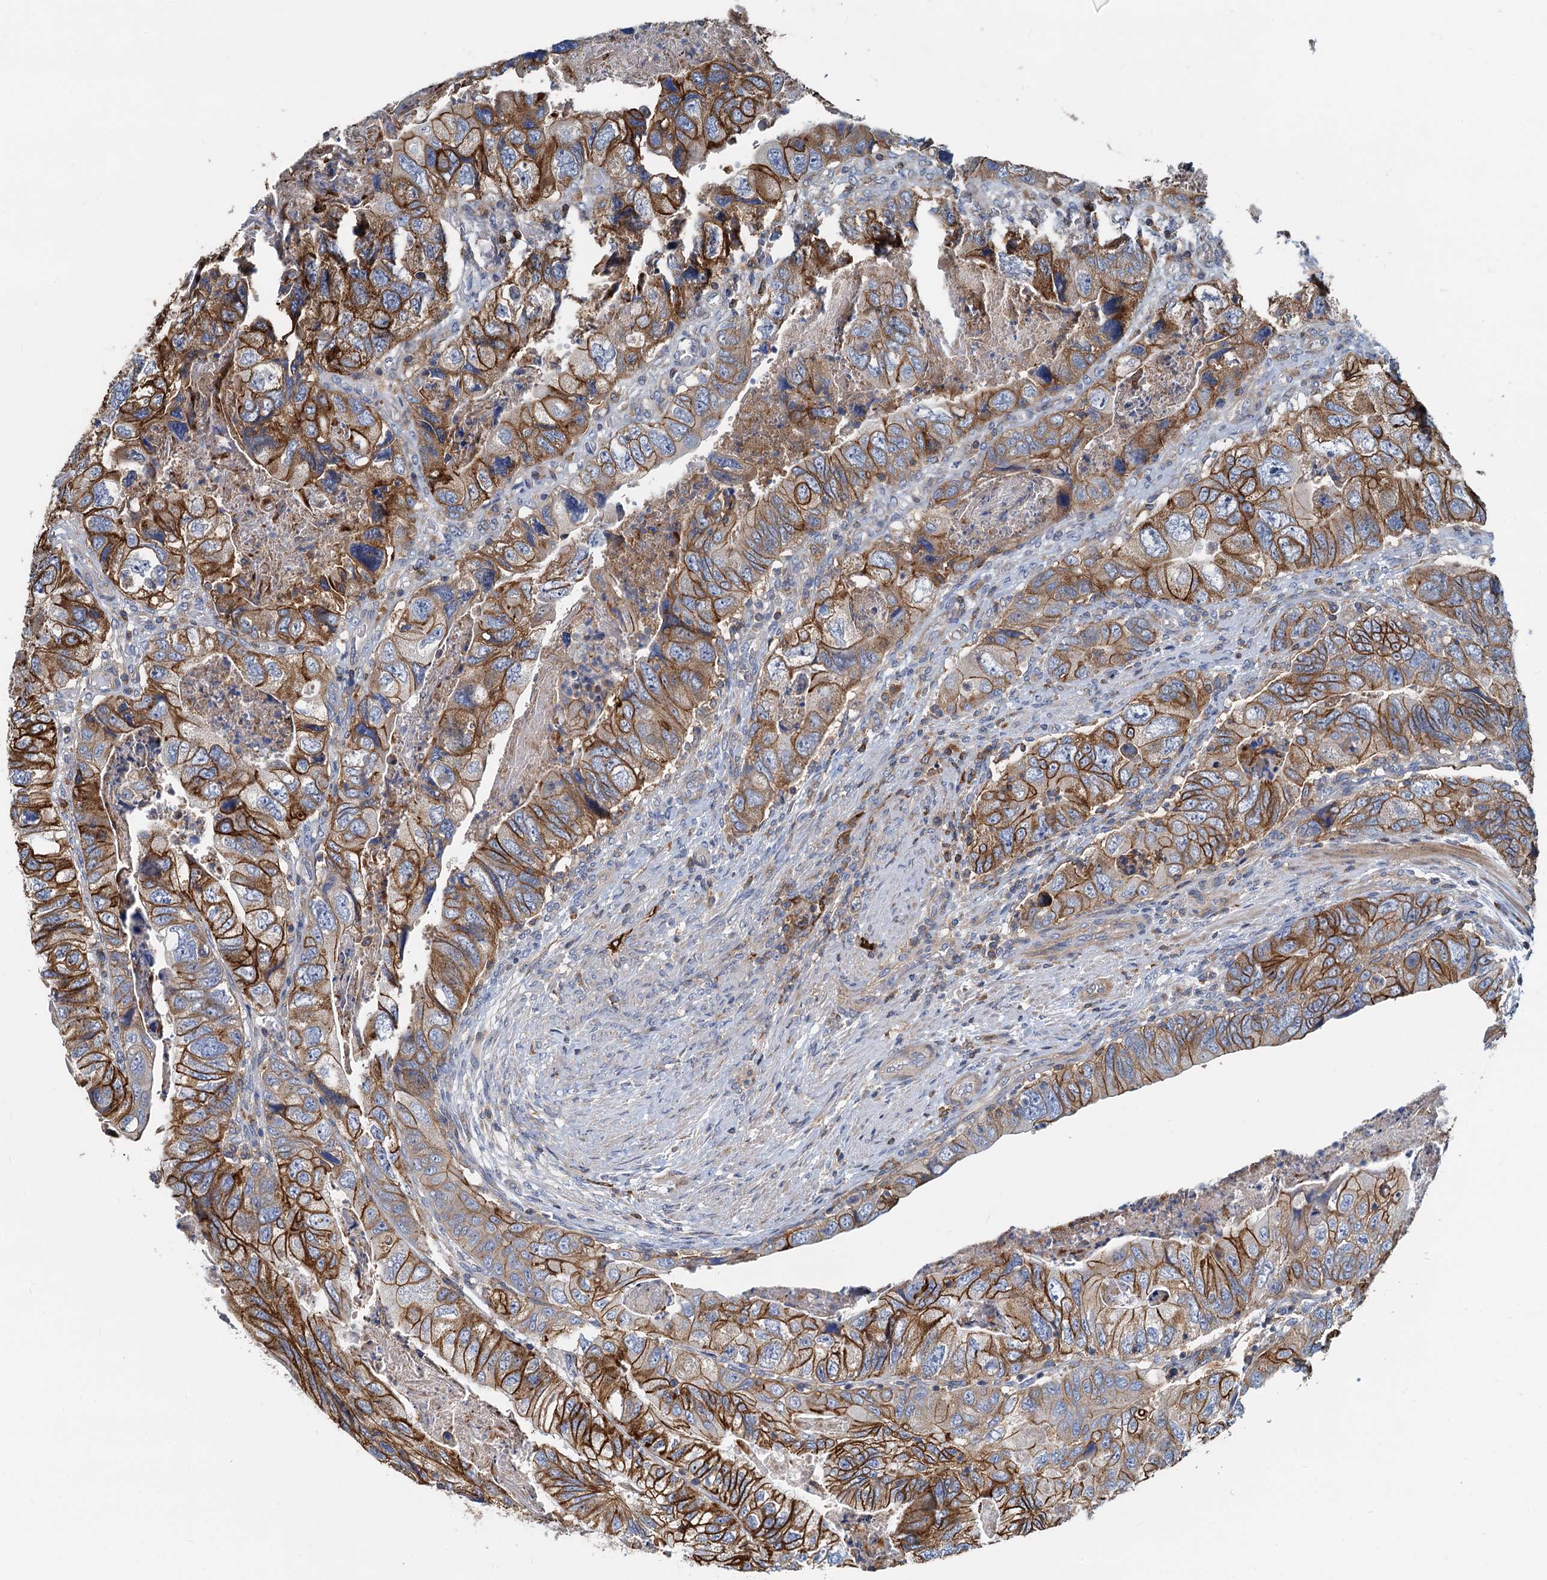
{"staining": {"intensity": "strong", "quantity": ">75%", "location": "cytoplasmic/membranous"}, "tissue": "colorectal cancer", "cell_type": "Tumor cells", "image_type": "cancer", "snomed": [{"axis": "morphology", "description": "Adenocarcinoma, NOS"}, {"axis": "topography", "description": "Rectum"}], "caption": "Protein analysis of colorectal adenocarcinoma tissue exhibits strong cytoplasmic/membranous positivity in about >75% of tumor cells. (brown staining indicates protein expression, while blue staining denotes nuclei).", "gene": "LNX2", "patient": {"sex": "male", "age": 63}}